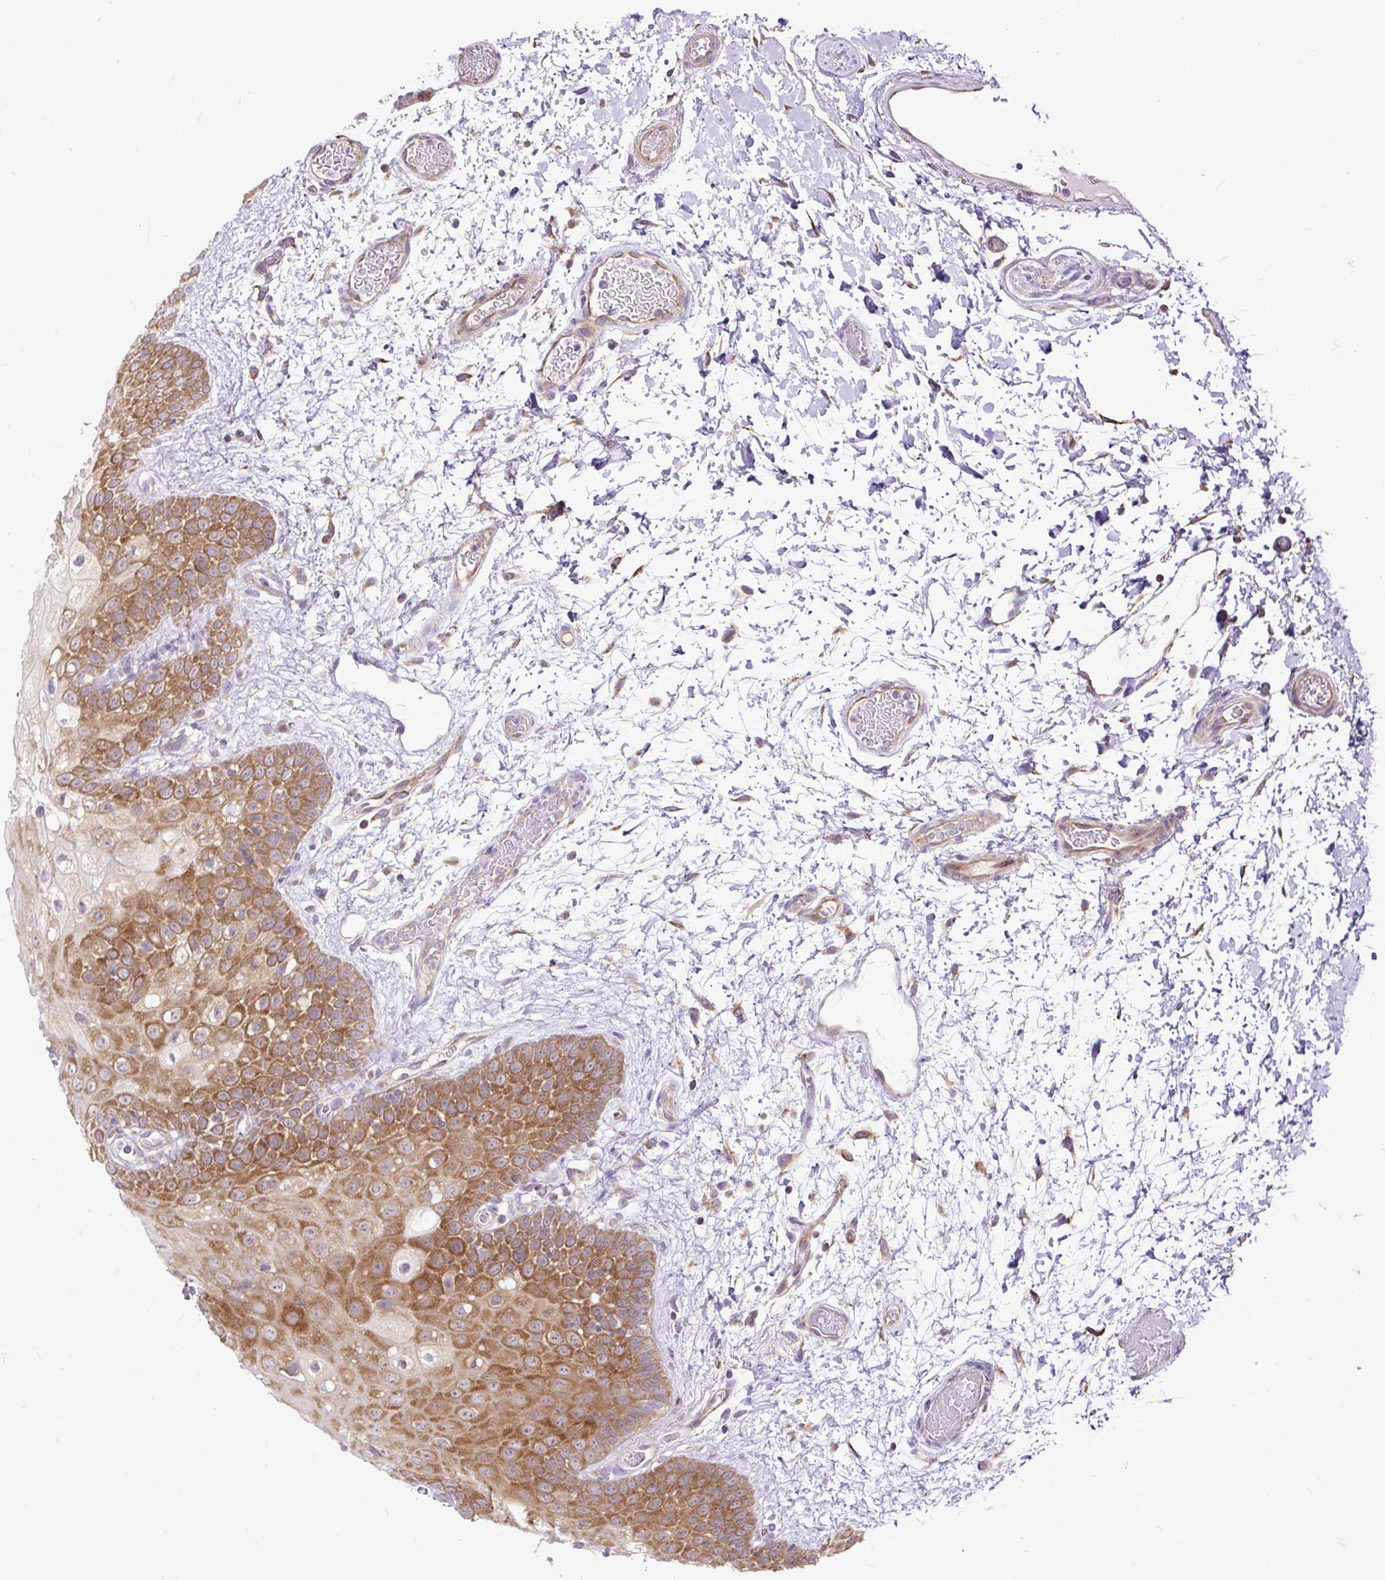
{"staining": {"intensity": "strong", "quantity": "25%-75%", "location": "cytoplasmic/membranous"}, "tissue": "oral mucosa", "cell_type": "Squamous epithelial cells", "image_type": "normal", "snomed": [{"axis": "morphology", "description": "Normal tissue, NOS"}, {"axis": "morphology", "description": "Squamous cell carcinoma, NOS"}, {"axis": "topography", "description": "Oral tissue"}, {"axis": "topography", "description": "Tounge, NOS"}, {"axis": "topography", "description": "Head-Neck"}], "caption": "Strong cytoplasmic/membranous expression is appreciated in approximately 25%-75% of squamous epithelial cells in unremarkable oral mucosa.", "gene": "RPS5", "patient": {"sex": "male", "age": 76}}